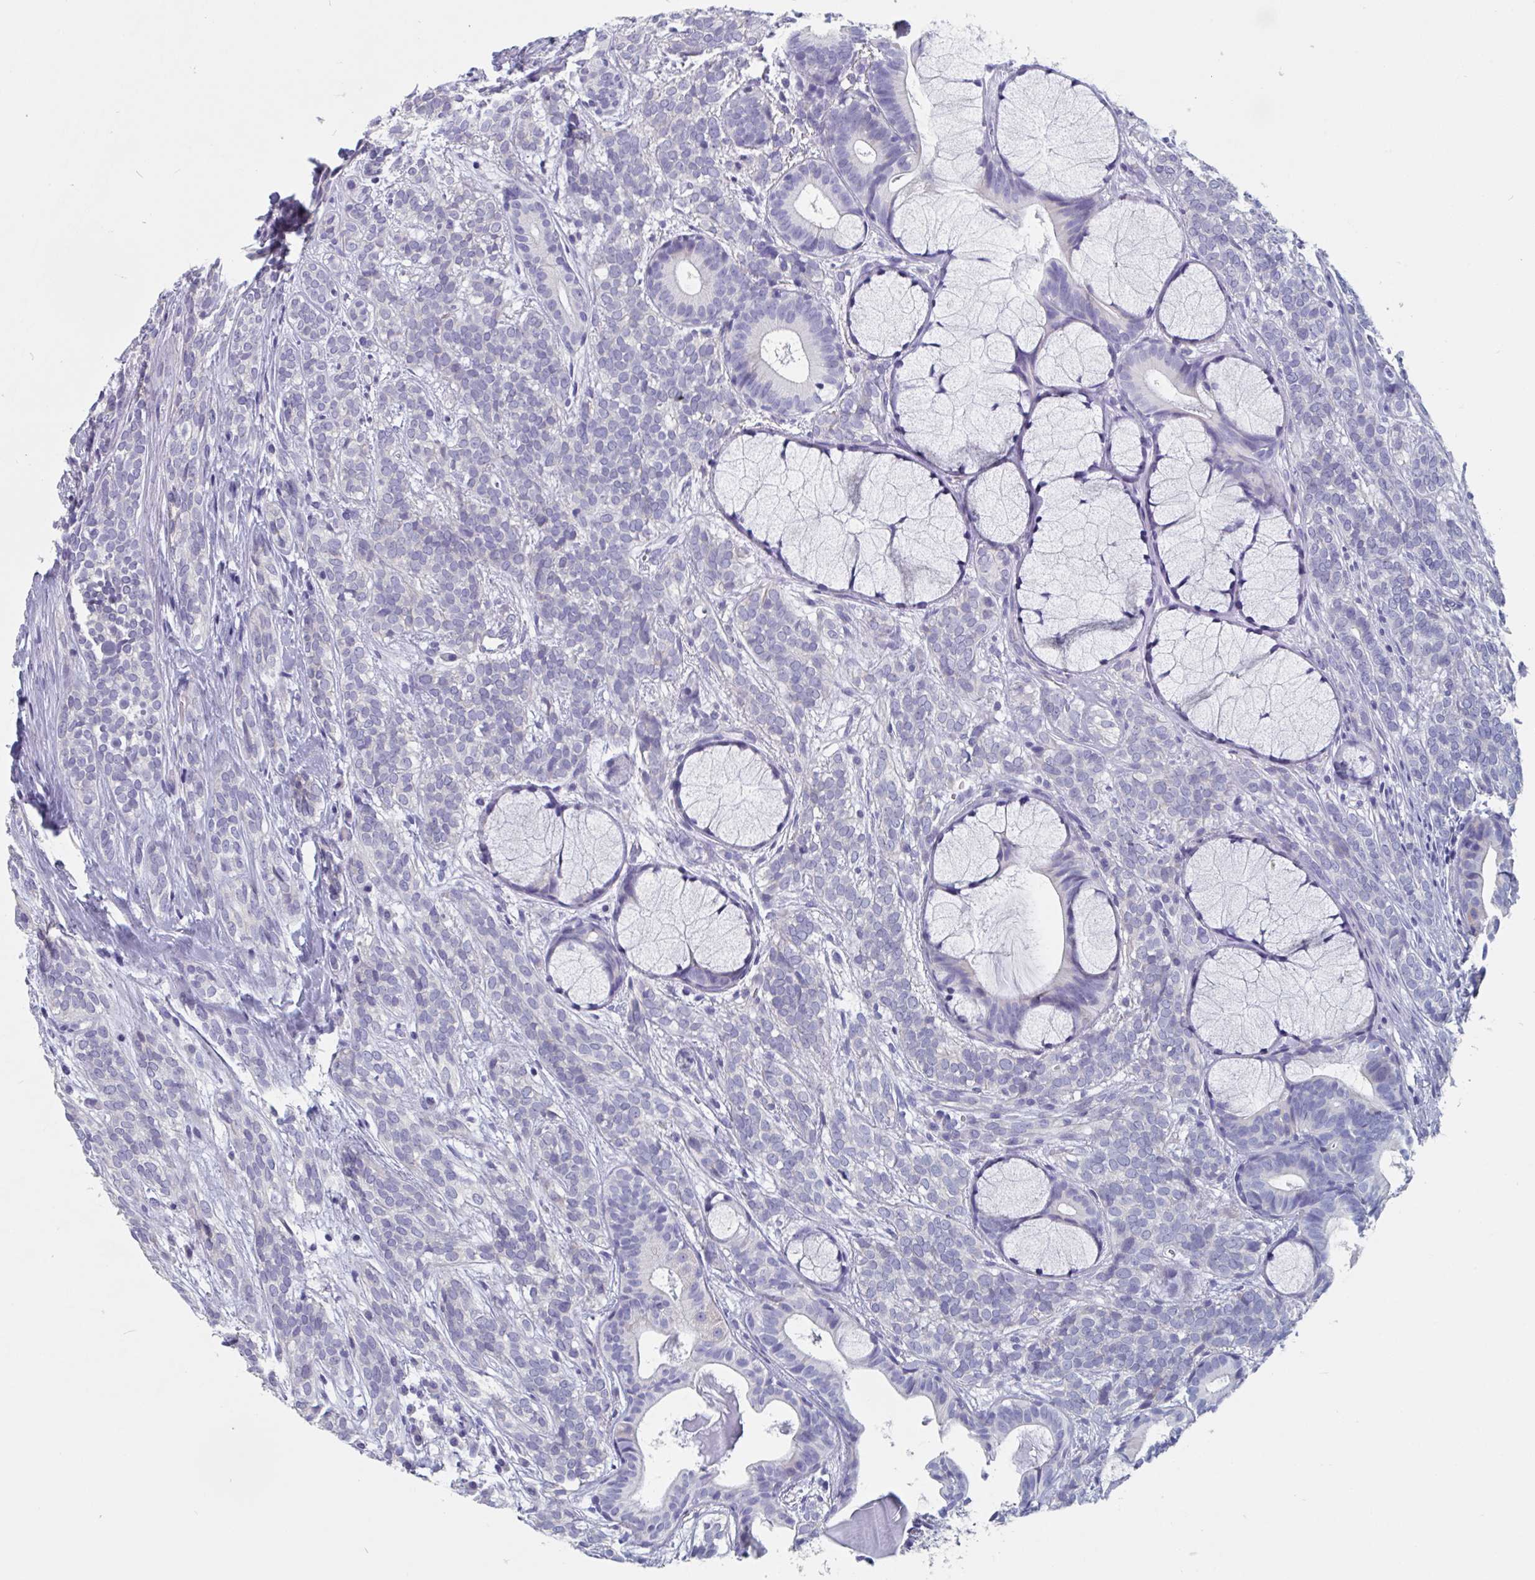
{"staining": {"intensity": "negative", "quantity": "none", "location": "none"}, "tissue": "head and neck cancer", "cell_type": "Tumor cells", "image_type": "cancer", "snomed": [{"axis": "morphology", "description": "Adenocarcinoma, NOS"}, {"axis": "topography", "description": "Head-Neck"}], "caption": "Protein analysis of head and neck cancer (adenocarcinoma) reveals no significant positivity in tumor cells. The staining was performed using DAB to visualize the protein expression in brown, while the nuclei were stained in blue with hematoxylin (Magnification: 20x).", "gene": "ABHD16A", "patient": {"sex": "female", "age": 57}}